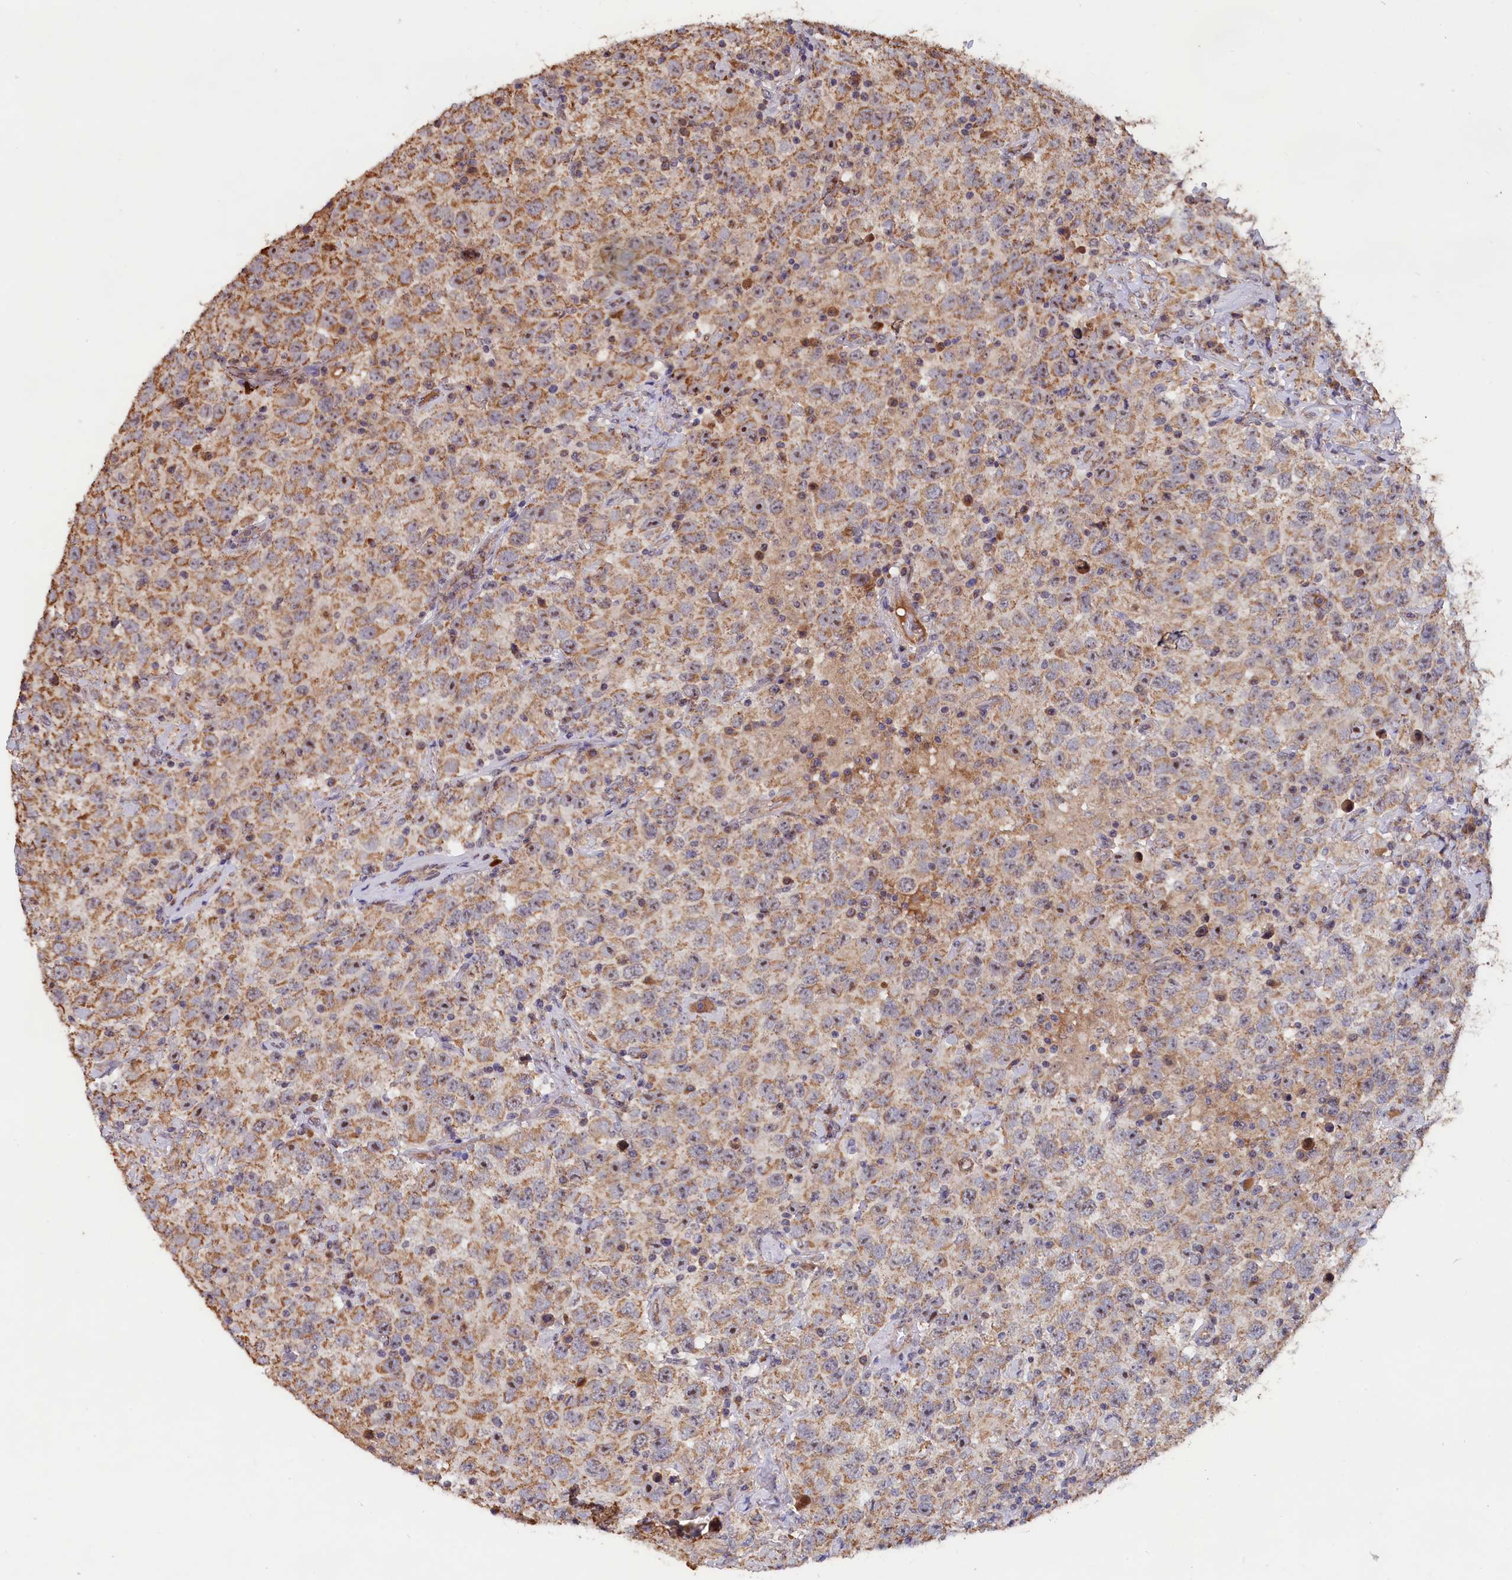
{"staining": {"intensity": "moderate", "quantity": ">75%", "location": "cytoplasmic/membranous"}, "tissue": "testis cancer", "cell_type": "Tumor cells", "image_type": "cancer", "snomed": [{"axis": "morphology", "description": "Seminoma, NOS"}, {"axis": "topography", "description": "Testis"}], "caption": "IHC of testis seminoma reveals medium levels of moderate cytoplasmic/membranous expression in about >75% of tumor cells.", "gene": "ZNF816", "patient": {"sex": "male", "age": 41}}